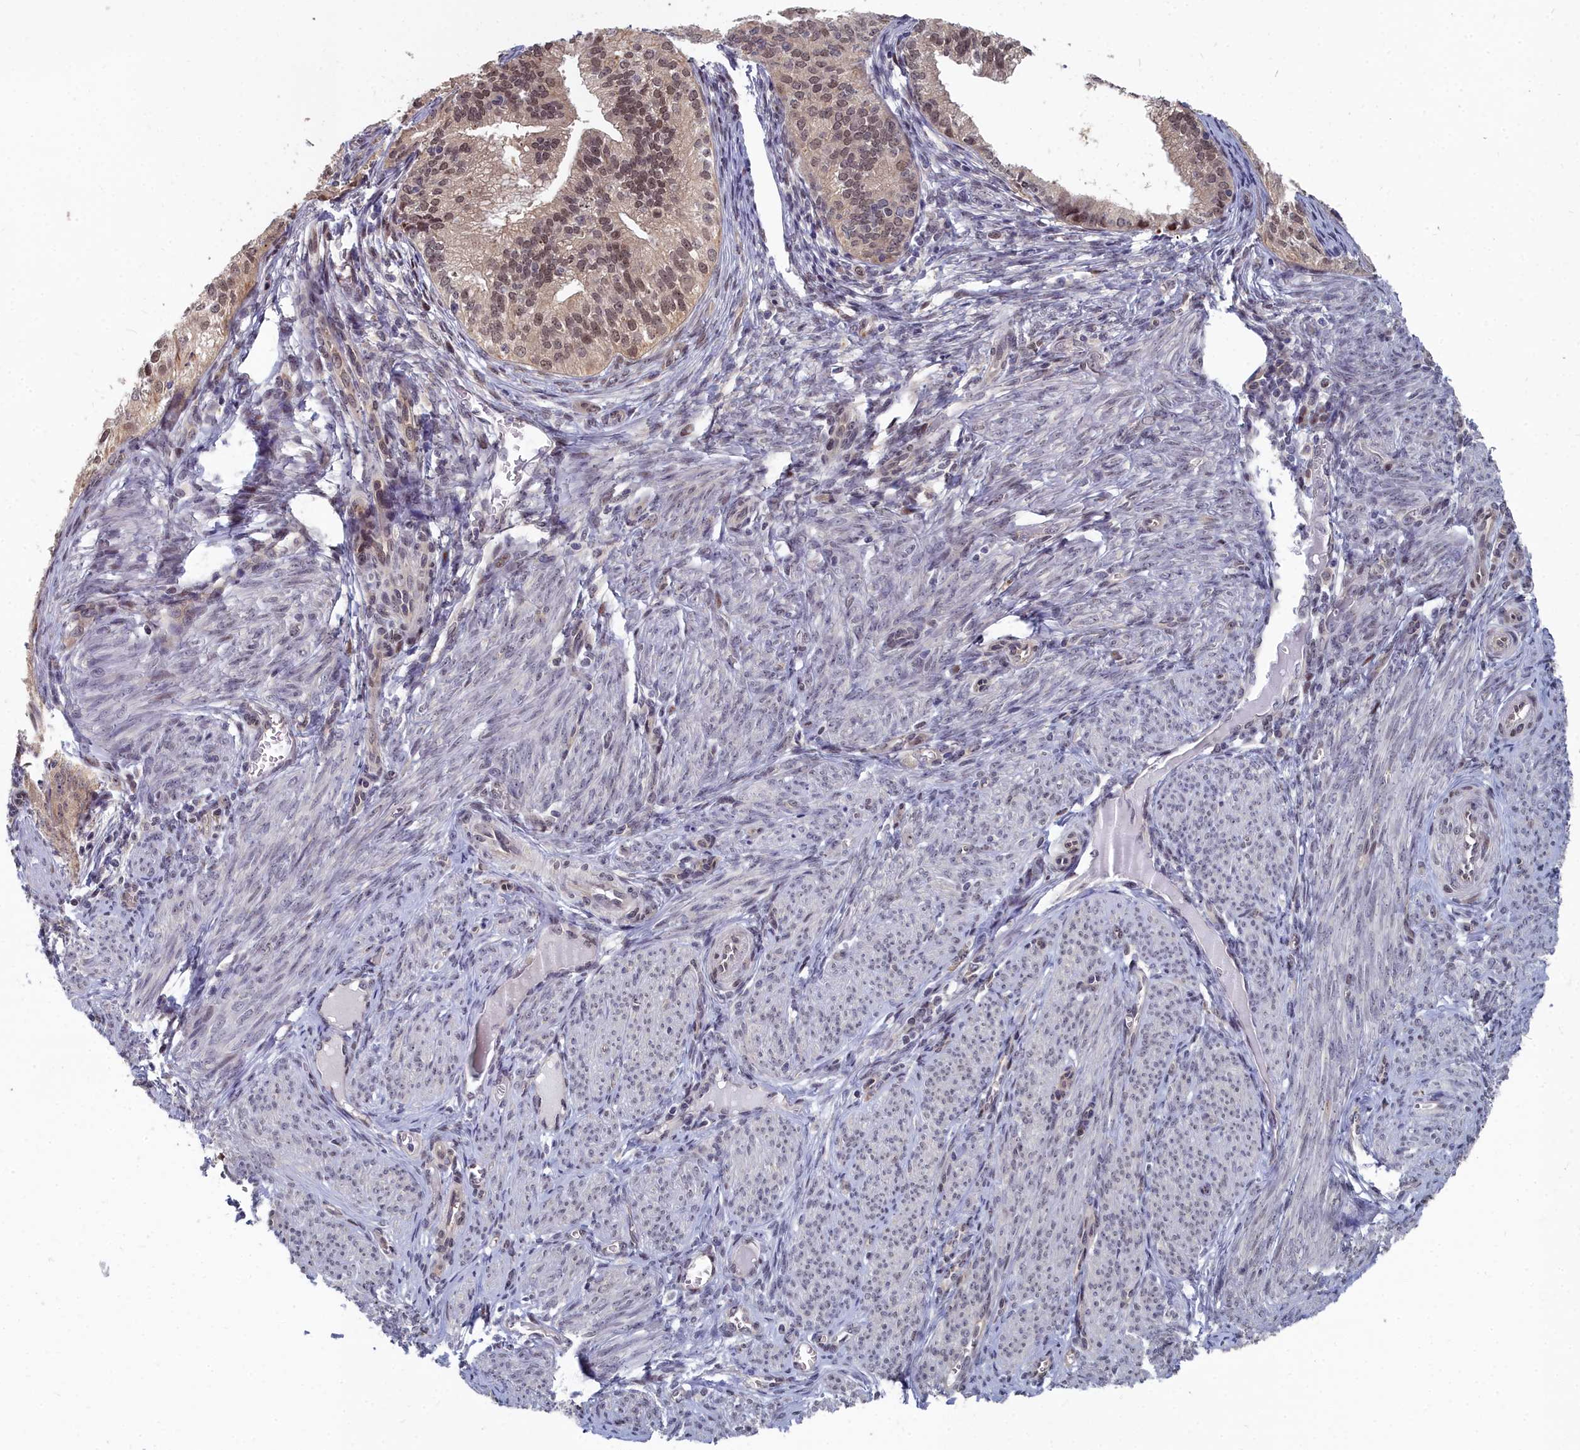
{"staining": {"intensity": "weak", "quantity": ">75%", "location": "nuclear"}, "tissue": "endometrial cancer", "cell_type": "Tumor cells", "image_type": "cancer", "snomed": [{"axis": "morphology", "description": "Adenocarcinoma, NOS"}, {"axis": "topography", "description": "Endometrium"}], "caption": "Endometrial cancer (adenocarcinoma) was stained to show a protein in brown. There is low levels of weak nuclear positivity in about >75% of tumor cells. (brown staining indicates protein expression, while blue staining denotes nuclei).", "gene": "RPS27A", "patient": {"sex": "female", "age": 50}}